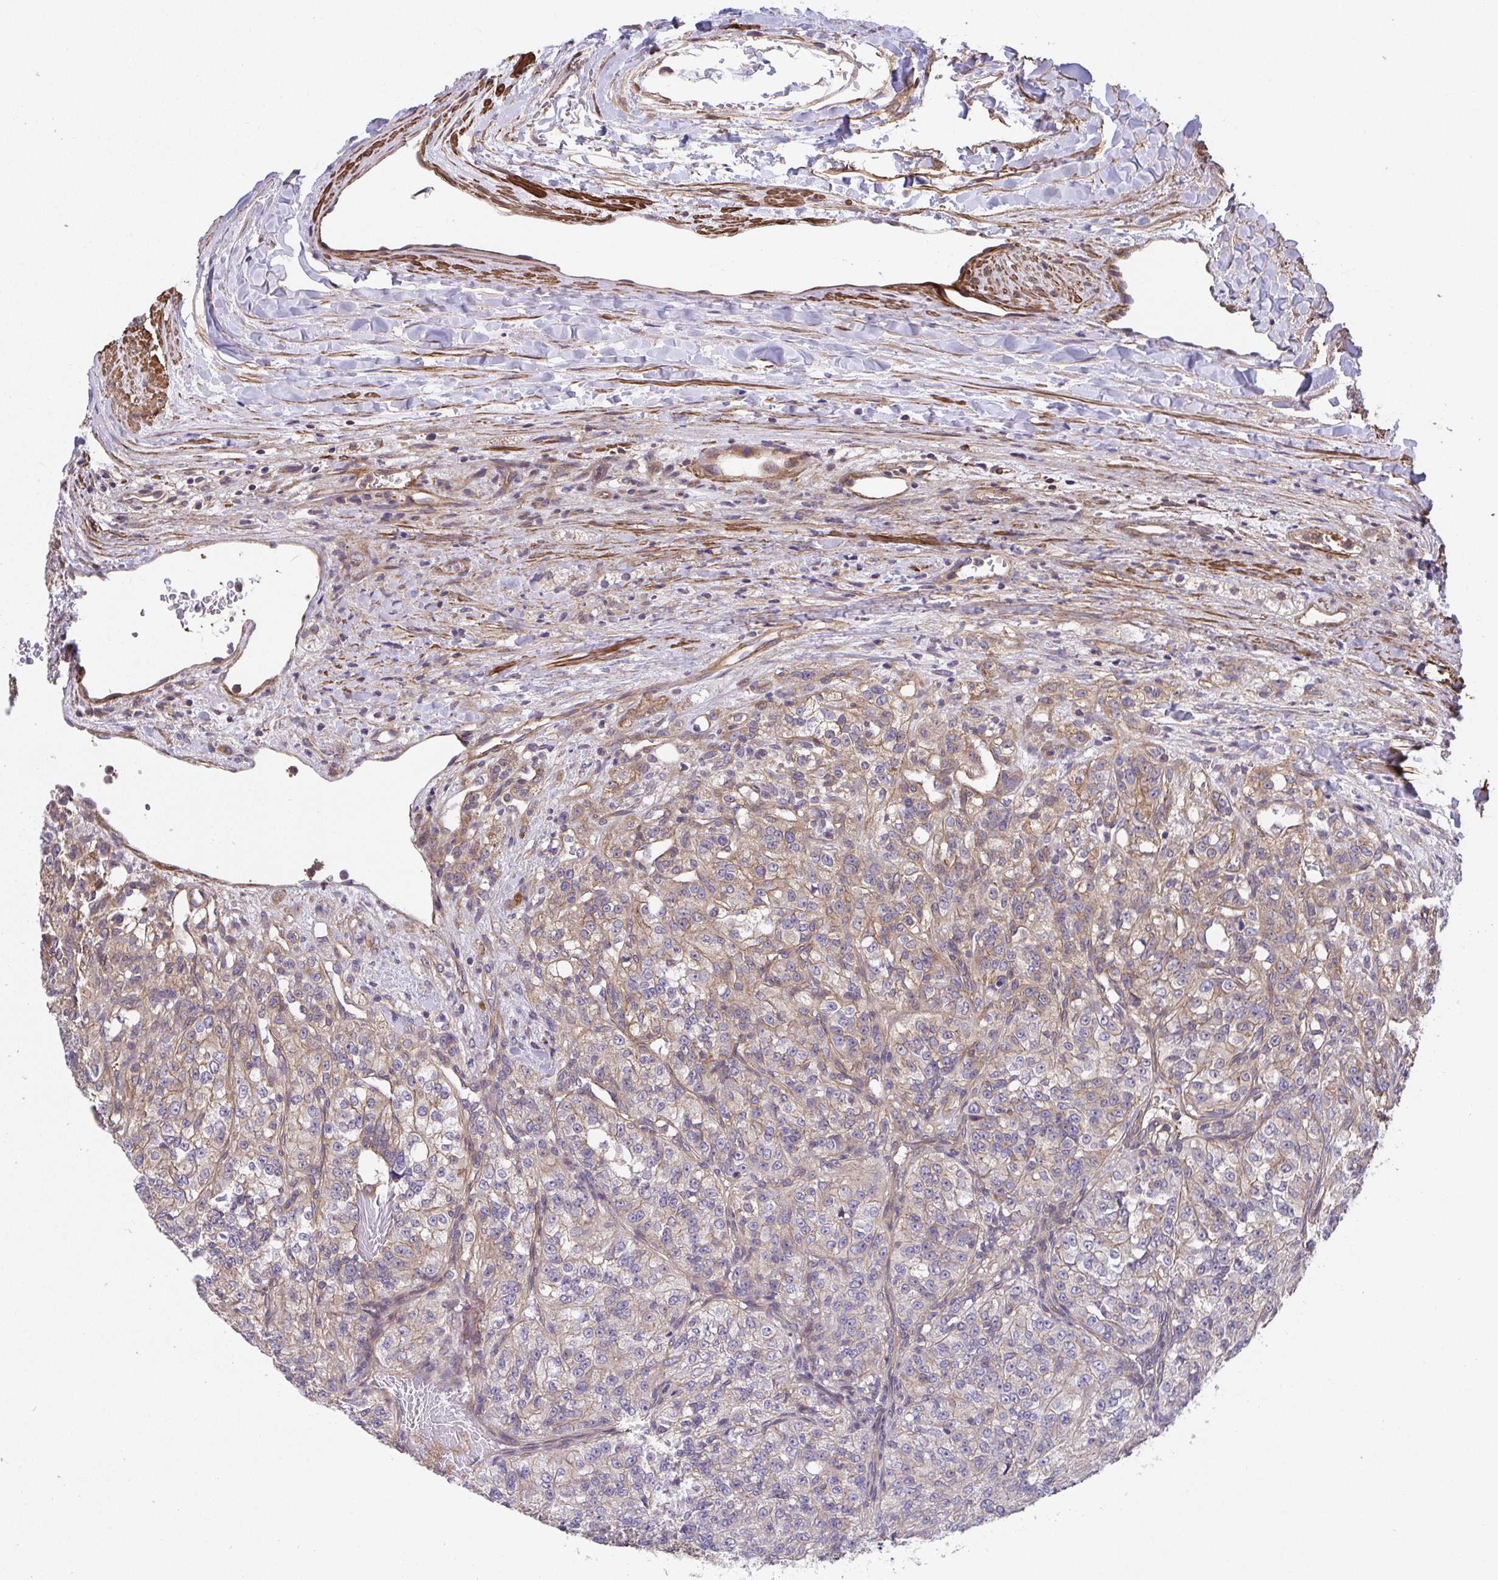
{"staining": {"intensity": "moderate", "quantity": "25%-75%", "location": "cytoplasmic/membranous"}, "tissue": "renal cancer", "cell_type": "Tumor cells", "image_type": "cancer", "snomed": [{"axis": "morphology", "description": "Adenocarcinoma, NOS"}, {"axis": "topography", "description": "Kidney"}], "caption": "Immunohistochemical staining of human renal cancer exhibits medium levels of moderate cytoplasmic/membranous staining in approximately 25%-75% of tumor cells.", "gene": "ZNF696", "patient": {"sex": "female", "age": 63}}